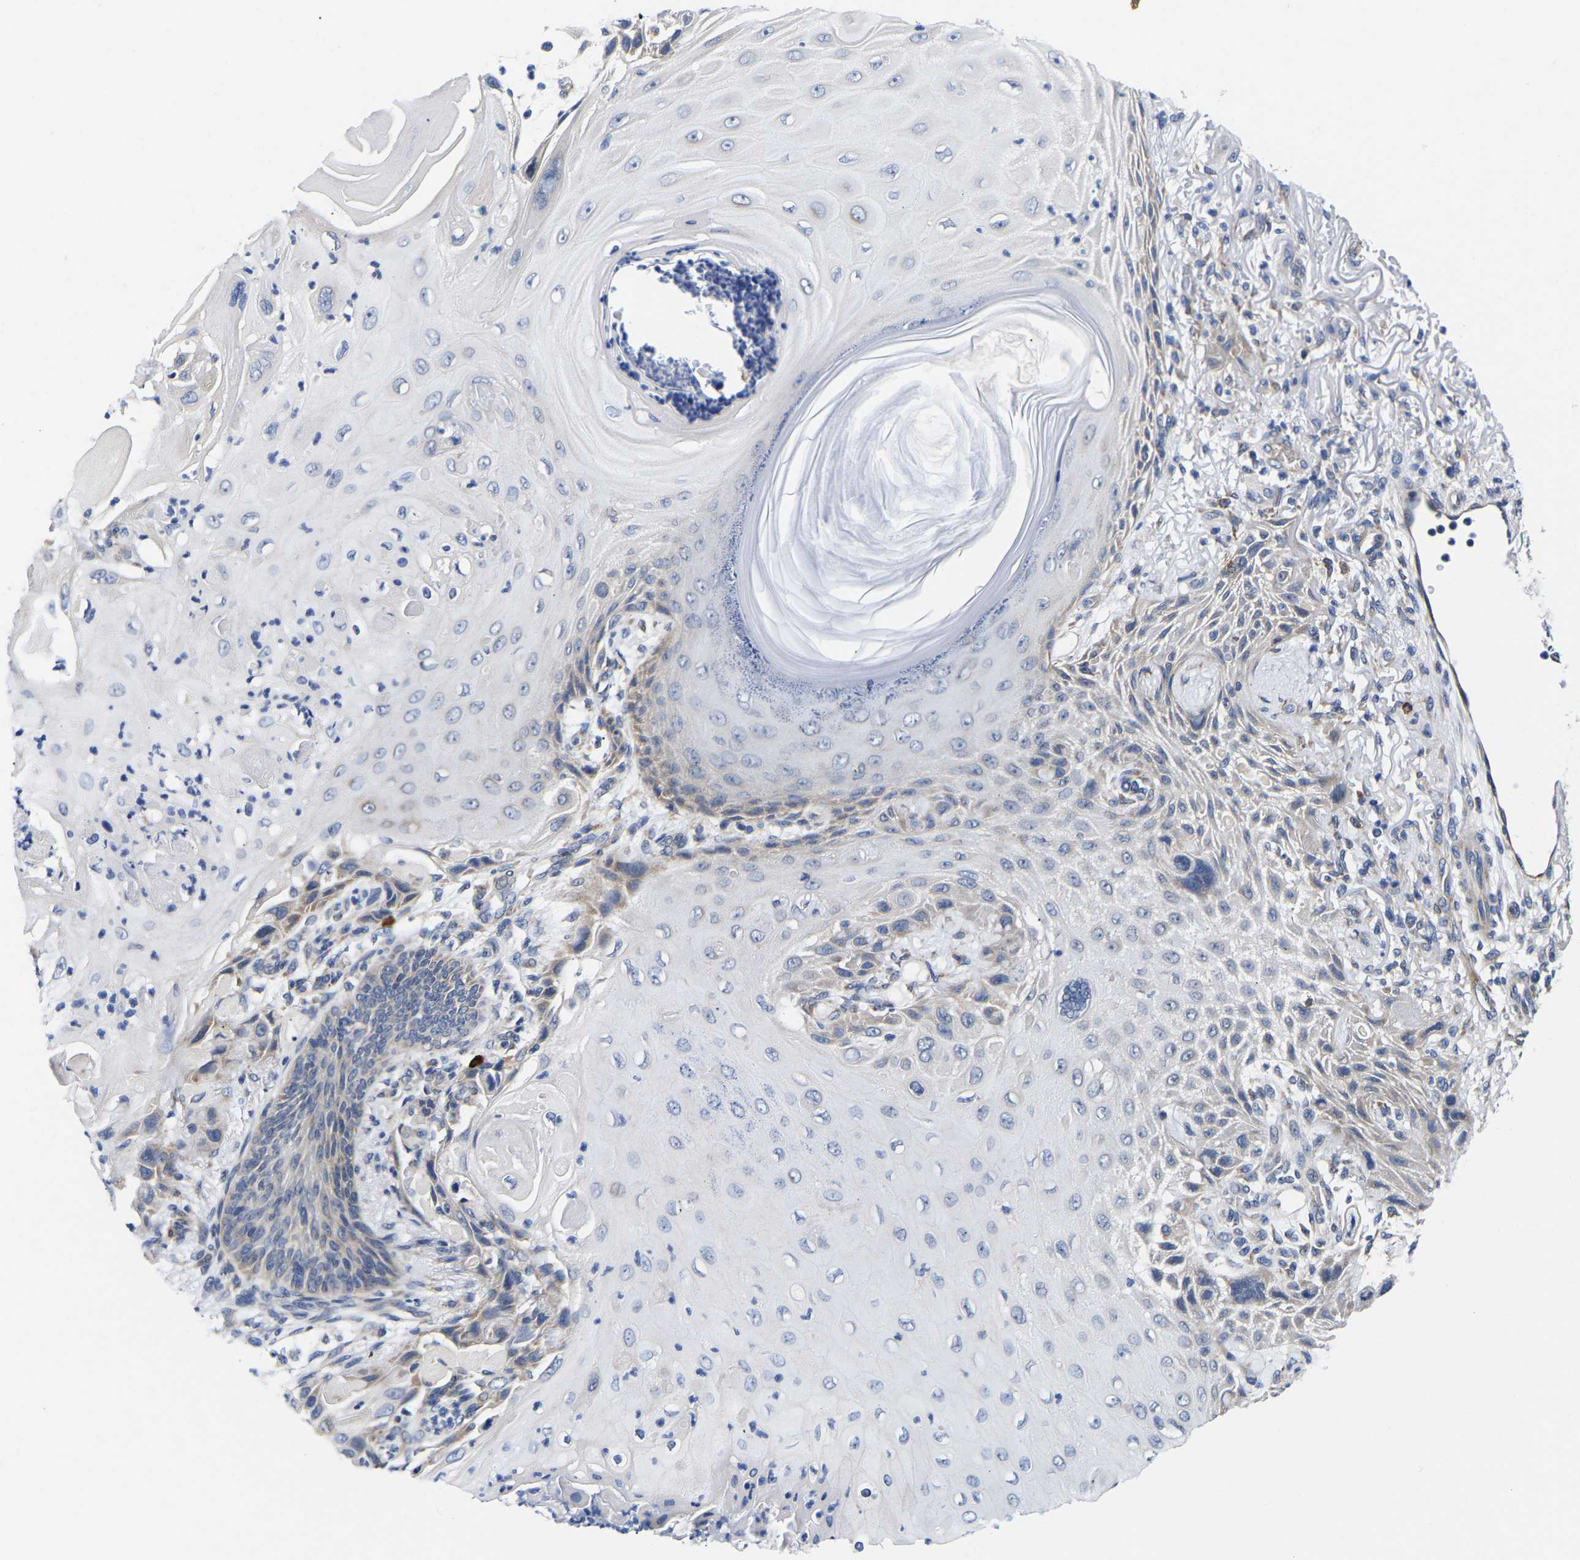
{"staining": {"intensity": "negative", "quantity": "none", "location": "none"}, "tissue": "skin cancer", "cell_type": "Tumor cells", "image_type": "cancer", "snomed": [{"axis": "morphology", "description": "Squamous cell carcinoma, NOS"}, {"axis": "topography", "description": "Skin"}], "caption": "This photomicrograph is of skin squamous cell carcinoma stained with IHC to label a protein in brown with the nuclei are counter-stained blue. There is no expression in tumor cells.", "gene": "RINT1", "patient": {"sex": "female", "age": 77}}